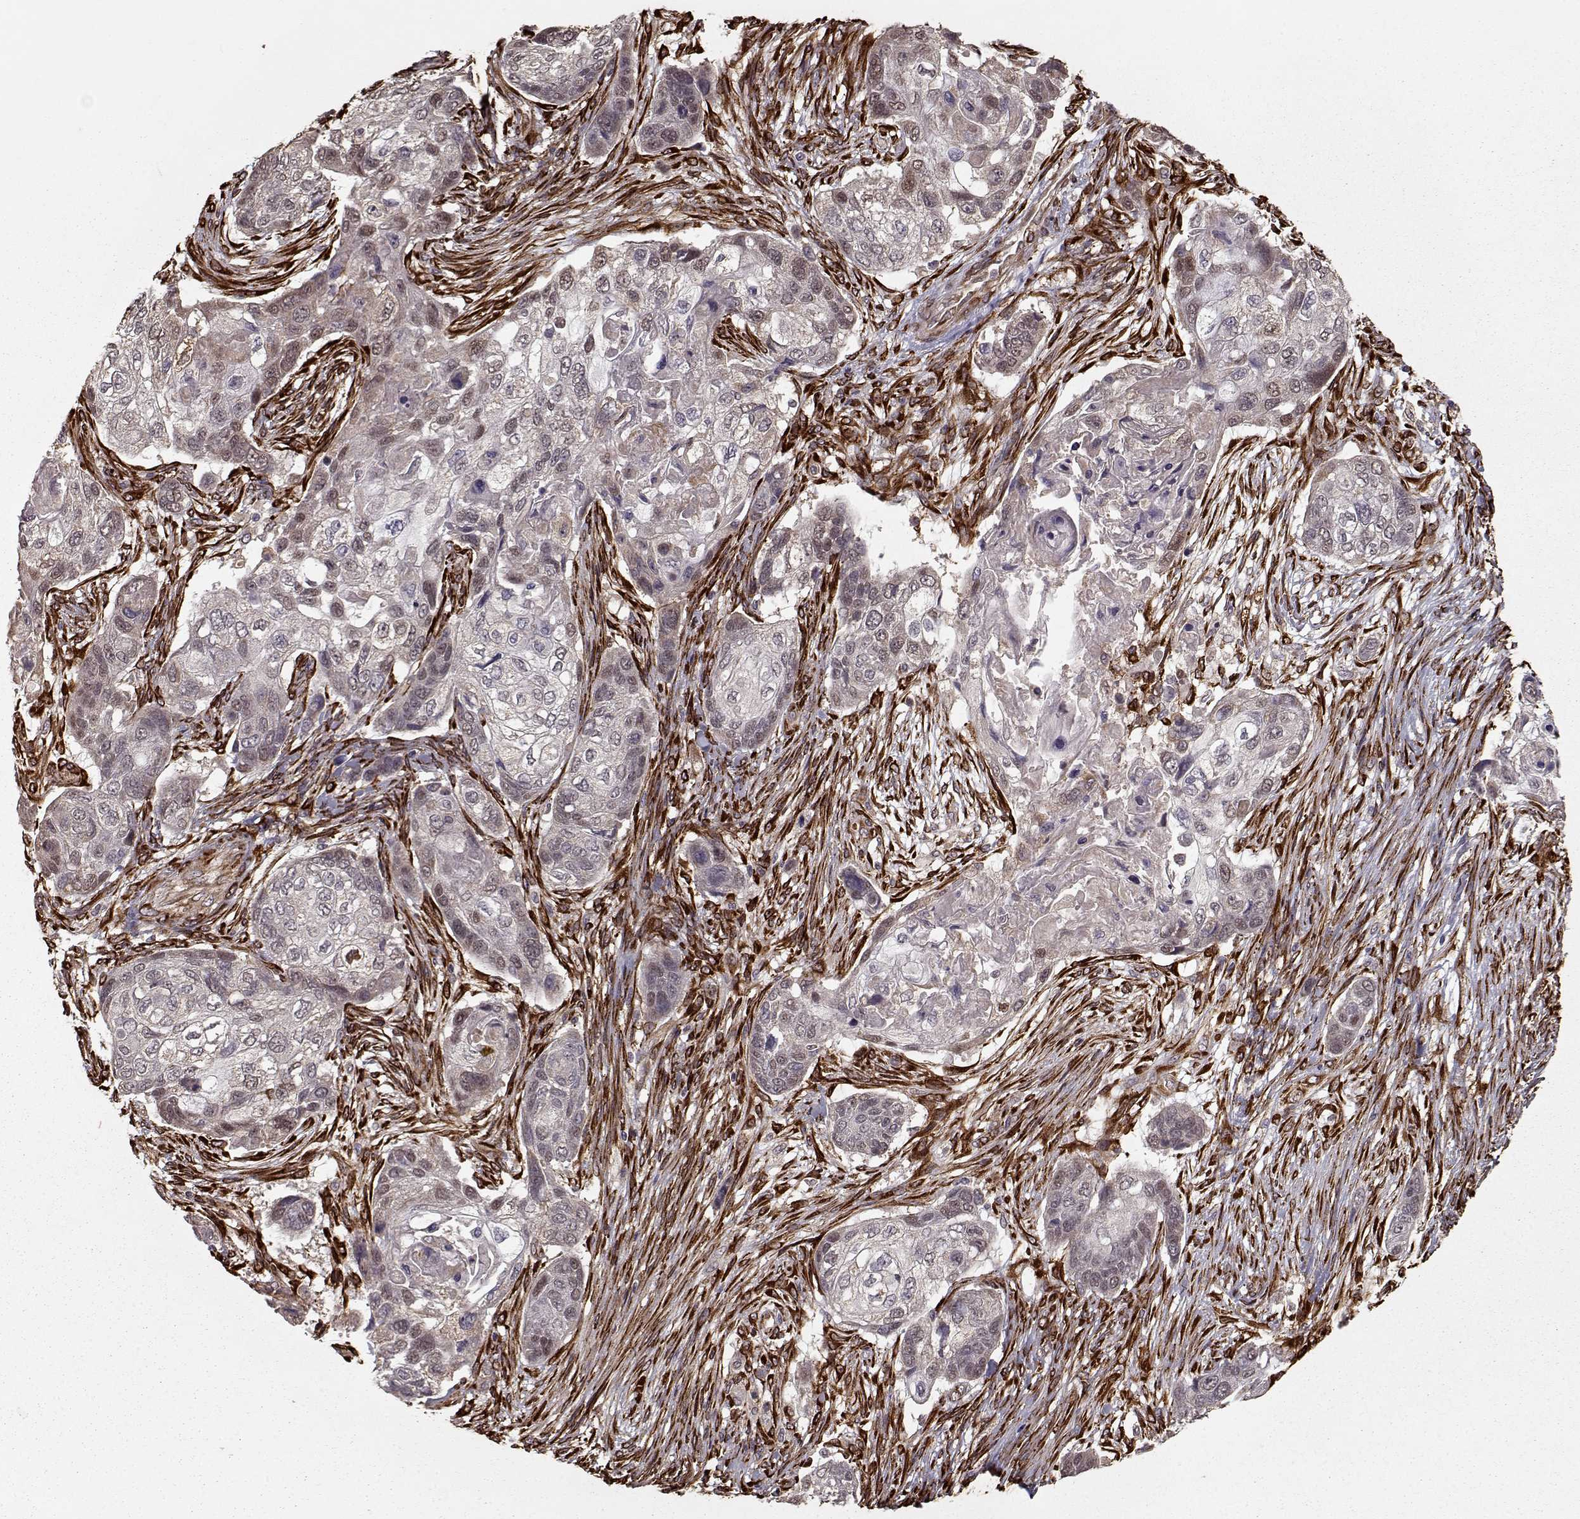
{"staining": {"intensity": "weak", "quantity": "<25%", "location": "cytoplasmic/membranous"}, "tissue": "lung cancer", "cell_type": "Tumor cells", "image_type": "cancer", "snomed": [{"axis": "morphology", "description": "Squamous cell carcinoma, NOS"}, {"axis": "topography", "description": "Lung"}], "caption": "Tumor cells show no significant protein positivity in lung cancer (squamous cell carcinoma). (DAB immunohistochemistry visualized using brightfield microscopy, high magnification).", "gene": "IMMP1L", "patient": {"sex": "male", "age": 69}}